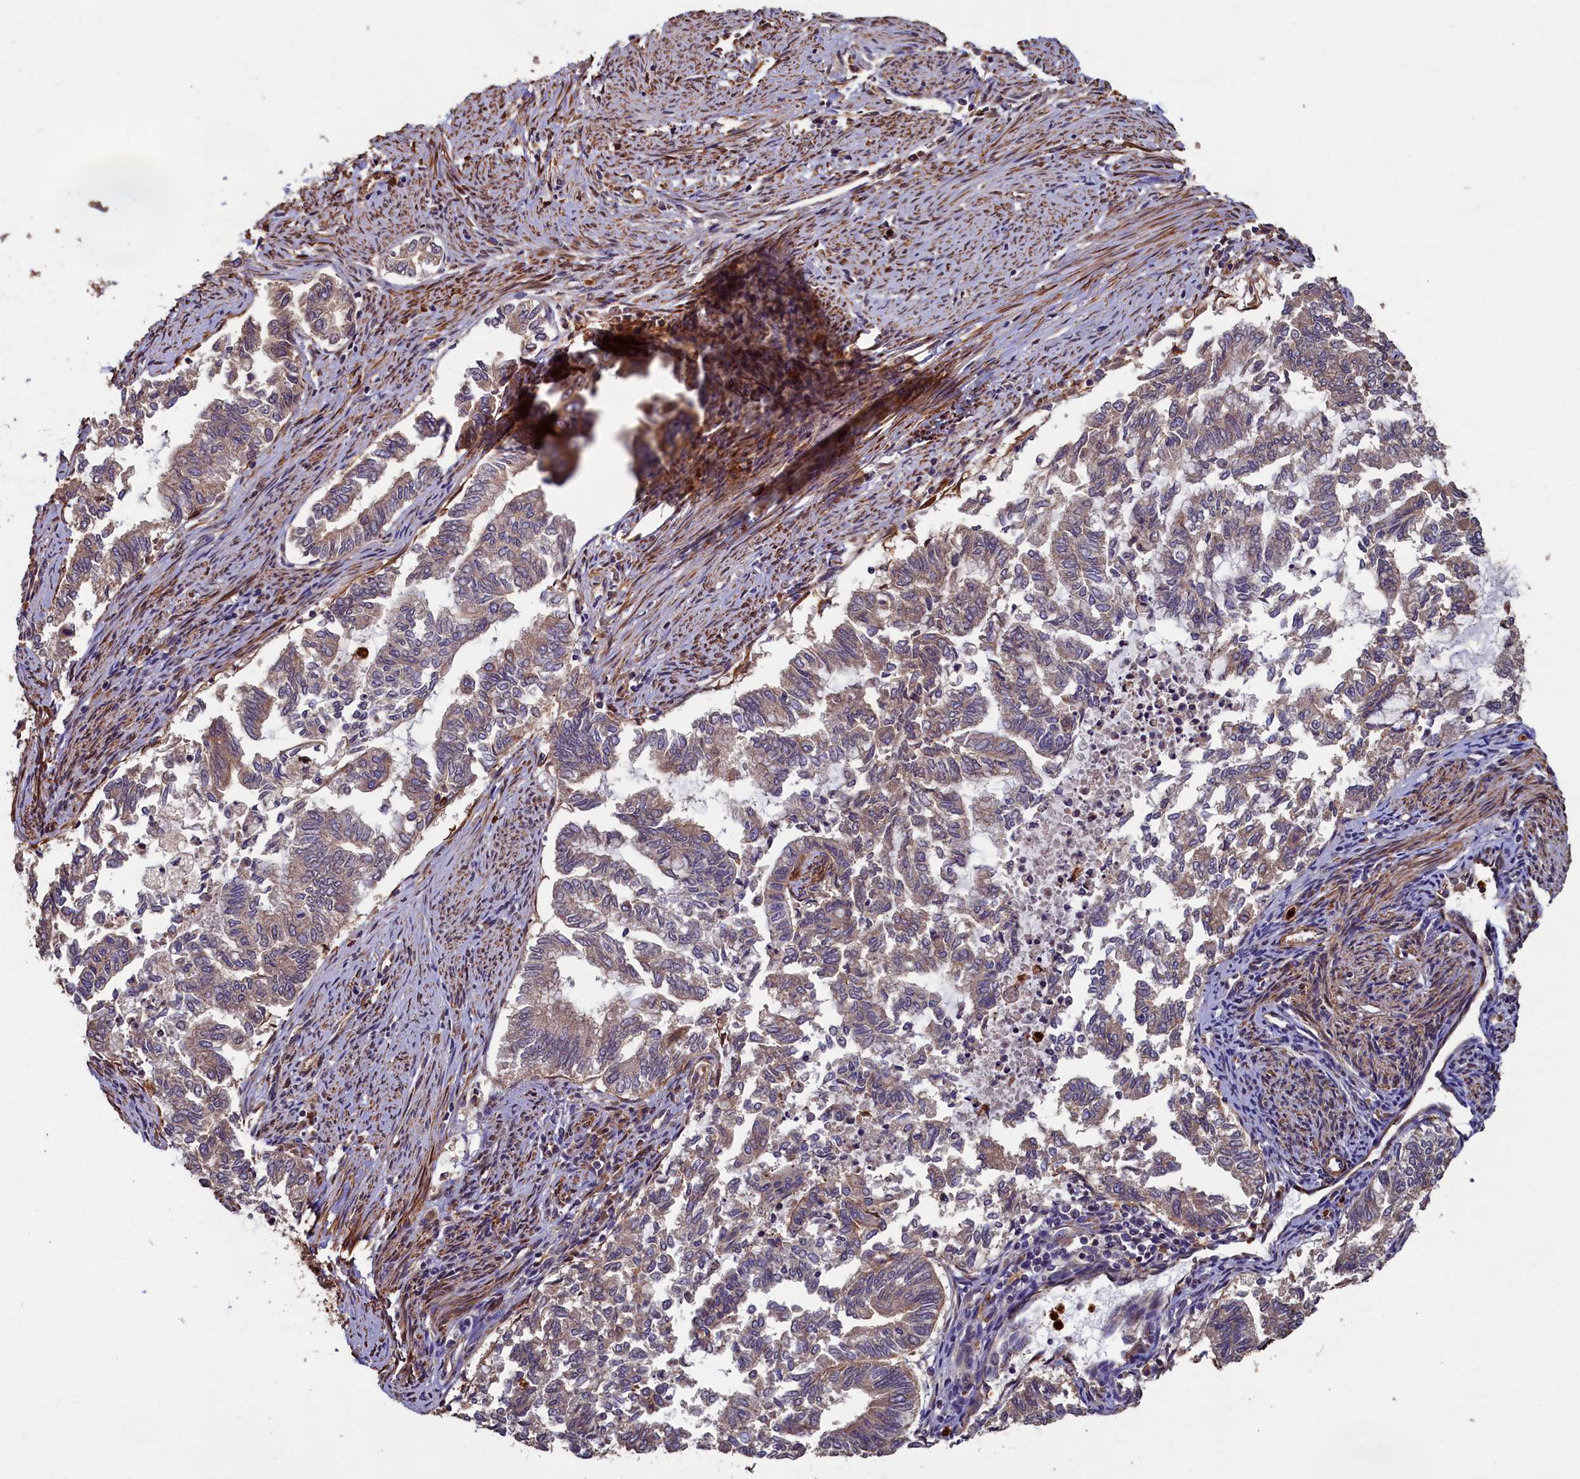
{"staining": {"intensity": "weak", "quantity": "25%-75%", "location": "cytoplasmic/membranous"}, "tissue": "endometrial cancer", "cell_type": "Tumor cells", "image_type": "cancer", "snomed": [{"axis": "morphology", "description": "Adenocarcinoma, NOS"}, {"axis": "topography", "description": "Endometrium"}], "caption": "Immunohistochemical staining of human endometrial adenocarcinoma reveals weak cytoplasmic/membranous protein staining in about 25%-75% of tumor cells.", "gene": "CCDC102B", "patient": {"sex": "female", "age": 79}}